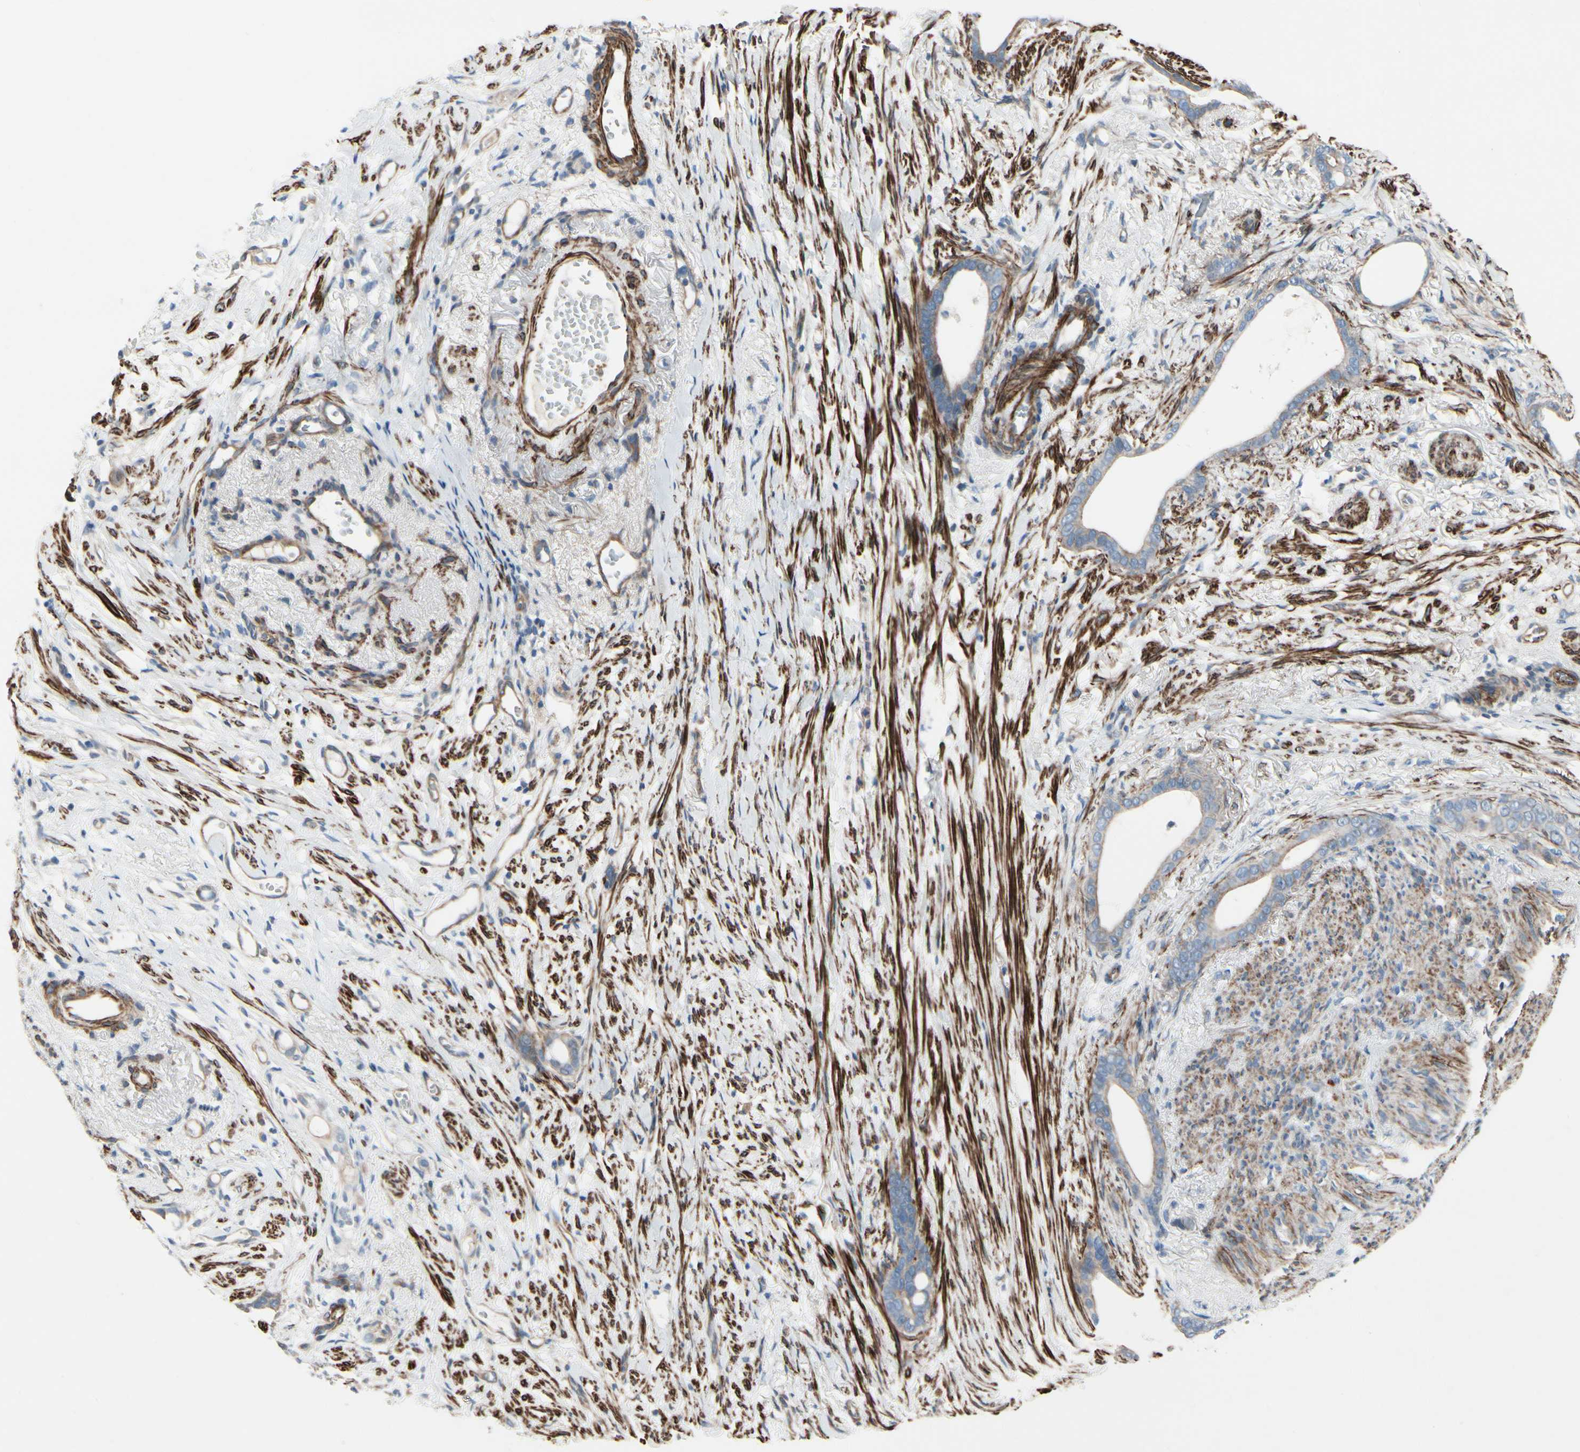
{"staining": {"intensity": "weak", "quantity": "<25%", "location": "cytoplasmic/membranous"}, "tissue": "stomach cancer", "cell_type": "Tumor cells", "image_type": "cancer", "snomed": [{"axis": "morphology", "description": "Adenocarcinoma, NOS"}, {"axis": "topography", "description": "Stomach"}], "caption": "Immunohistochemical staining of human adenocarcinoma (stomach) shows no significant staining in tumor cells. Brightfield microscopy of immunohistochemistry (IHC) stained with DAB (3,3'-diaminobenzidine) (brown) and hematoxylin (blue), captured at high magnification.", "gene": "TPM1", "patient": {"sex": "female", "age": 75}}